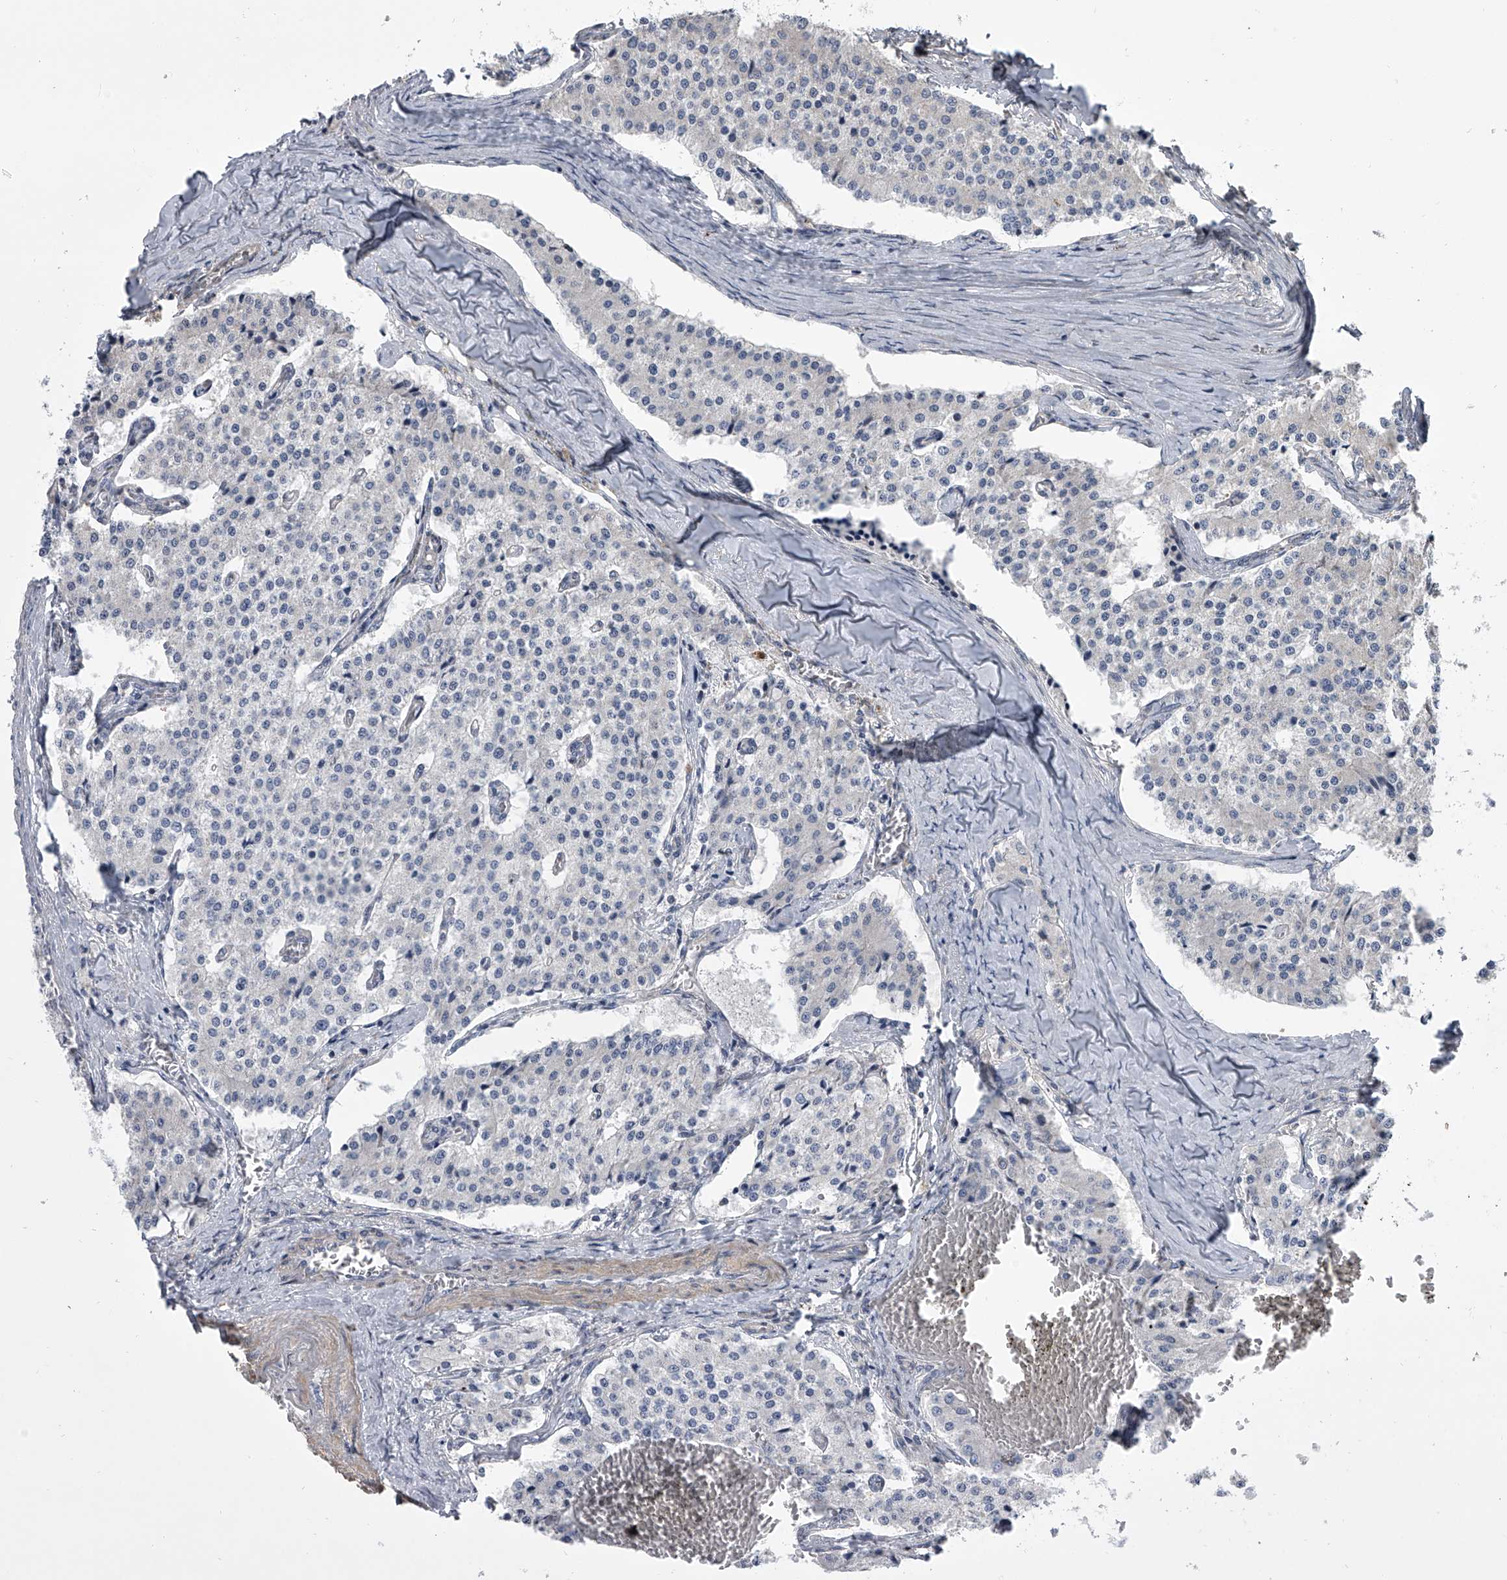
{"staining": {"intensity": "negative", "quantity": "none", "location": "none"}, "tissue": "carcinoid", "cell_type": "Tumor cells", "image_type": "cancer", "snomed": [{"axis": "morphology", "description": "Carcinoid, malignant, NOS"}, {"axis": "topography", "description": "Colon"}], "caption": "IHC of malignant carcinoid reveals no positivity in tumor cells.", "gene": "HEATR6", "patient": {"sex": "female", "age": 52}}